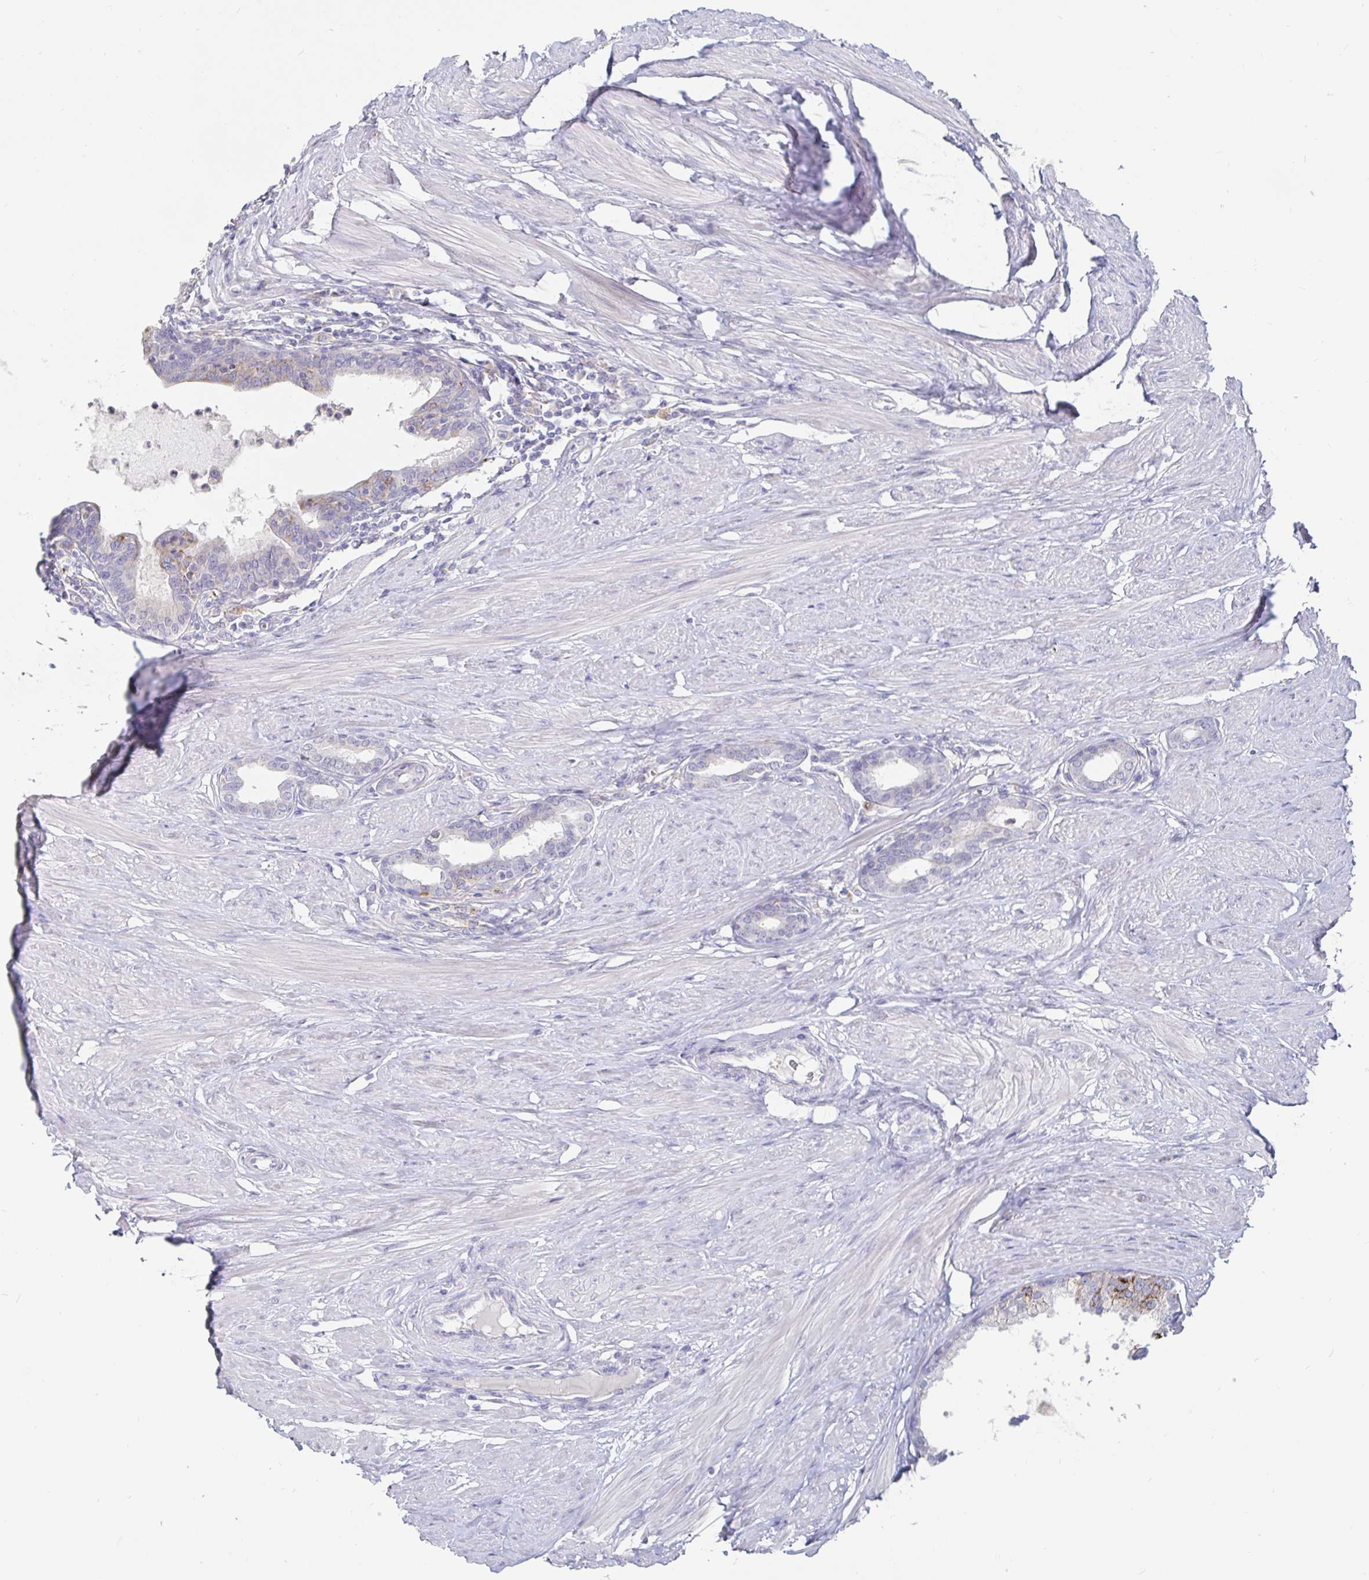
{"staining": {"intensity": "weak", "quantity": "<25%", "location": "cytoplasmic/membranous"}, "tissue": "prostate", "cell_type": "Glandular cells", "image_type": "normal", "snomed": [{"axis": "morphology", "description": "Normal tissue, NOS"}, {"axis": "topography", "description": "Prostate"}, {"axis": "topography", "description": "Peripheral nerve tissue"}], "caption": "A photomicrograph of human prostate is negative for staining in glandular cells. Brightfield microscopy of immunohistochemistry stained with DAB (3,3'-diaminobenzidine) (brown) and hematoxylin (blue), captured at high magnification.", "gene": "SPPL3", "patient": {"sex": "male", "age": 55}}